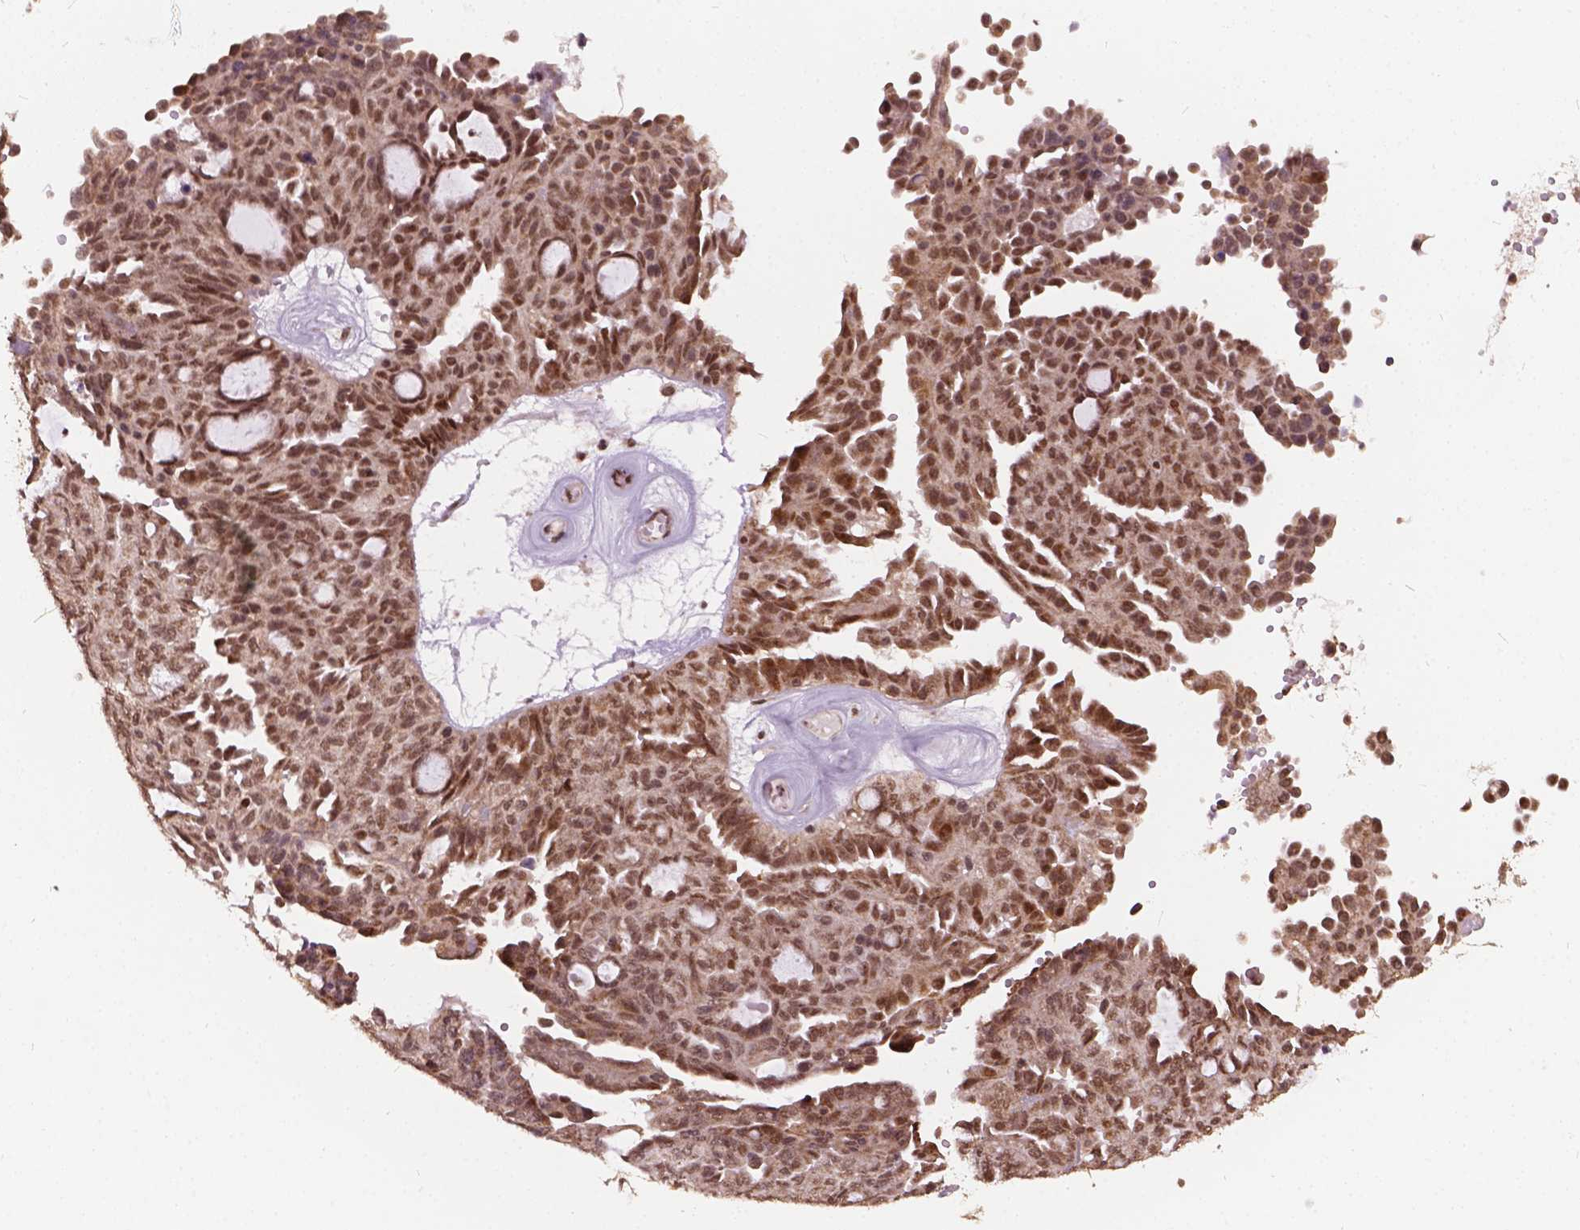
{"staining": {"intensity": "moderate", "quantity": ">75%", "location": "nuclear"}, "tissue": "ovarian cancer", "cell_type": "Tumor cells", "image_type": "cancer", "snomed": [{"axis": "morphology", "description": "Cystadenocarcinoma, serous, NOS"}, {"axis": "topography", "description": "Ovary"}], "caption": "IHC staining of serous cystadenocarcinoma (ovarian), which shows medium levels of moderate nuclear positivity in about >75% of tumor cells indicating moderate nuclear protein staining. The staining was performed using DAB (3,3'-diaminobenzidine) (brown) for protein detection and nuclei were counterstained in hematoxylin (blue).", "gene": "GPS2", "patient": {"sex": "female", "age": 71}}